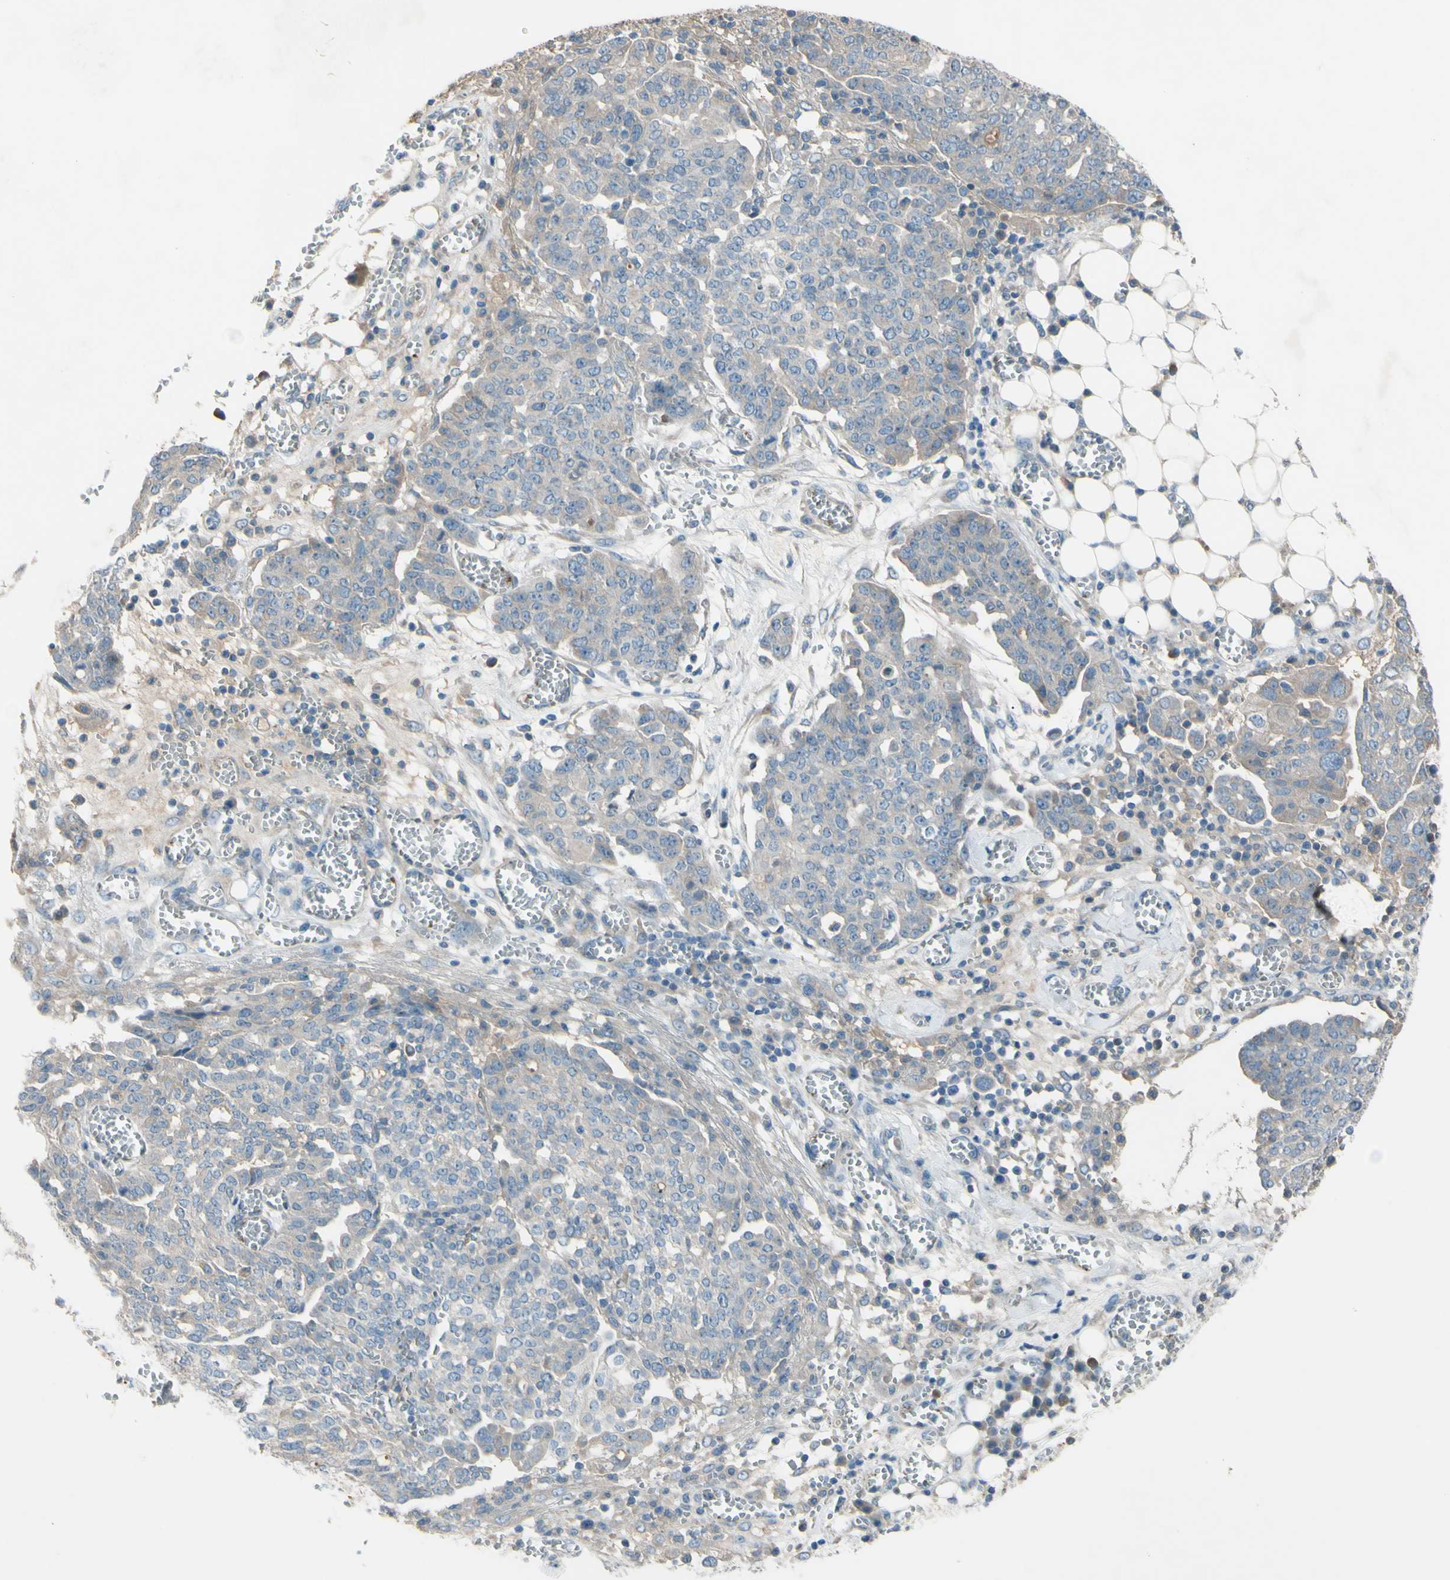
{"staining": {"intensity": "negative", "quantity": "none", "location": "none"}, "tissue": "ovarian cancer", "cell_type": "Tumor cells", "image_type": "cancer", "snomed": [{"axis": "morphology", "description": "Cystadenocarcinoma, serous, NOS"}, {"axis": "topography", "description": "Soft tissue"}, {"axis": "topography", "description": "Ovary"}], "caption": "Human serous cystadenocarcinoma (ovarian) stained for a protein using IHC shows no staining in tumor cells.", "gene": "ATRN", "patient": {"sex": "female", "age": 57}}